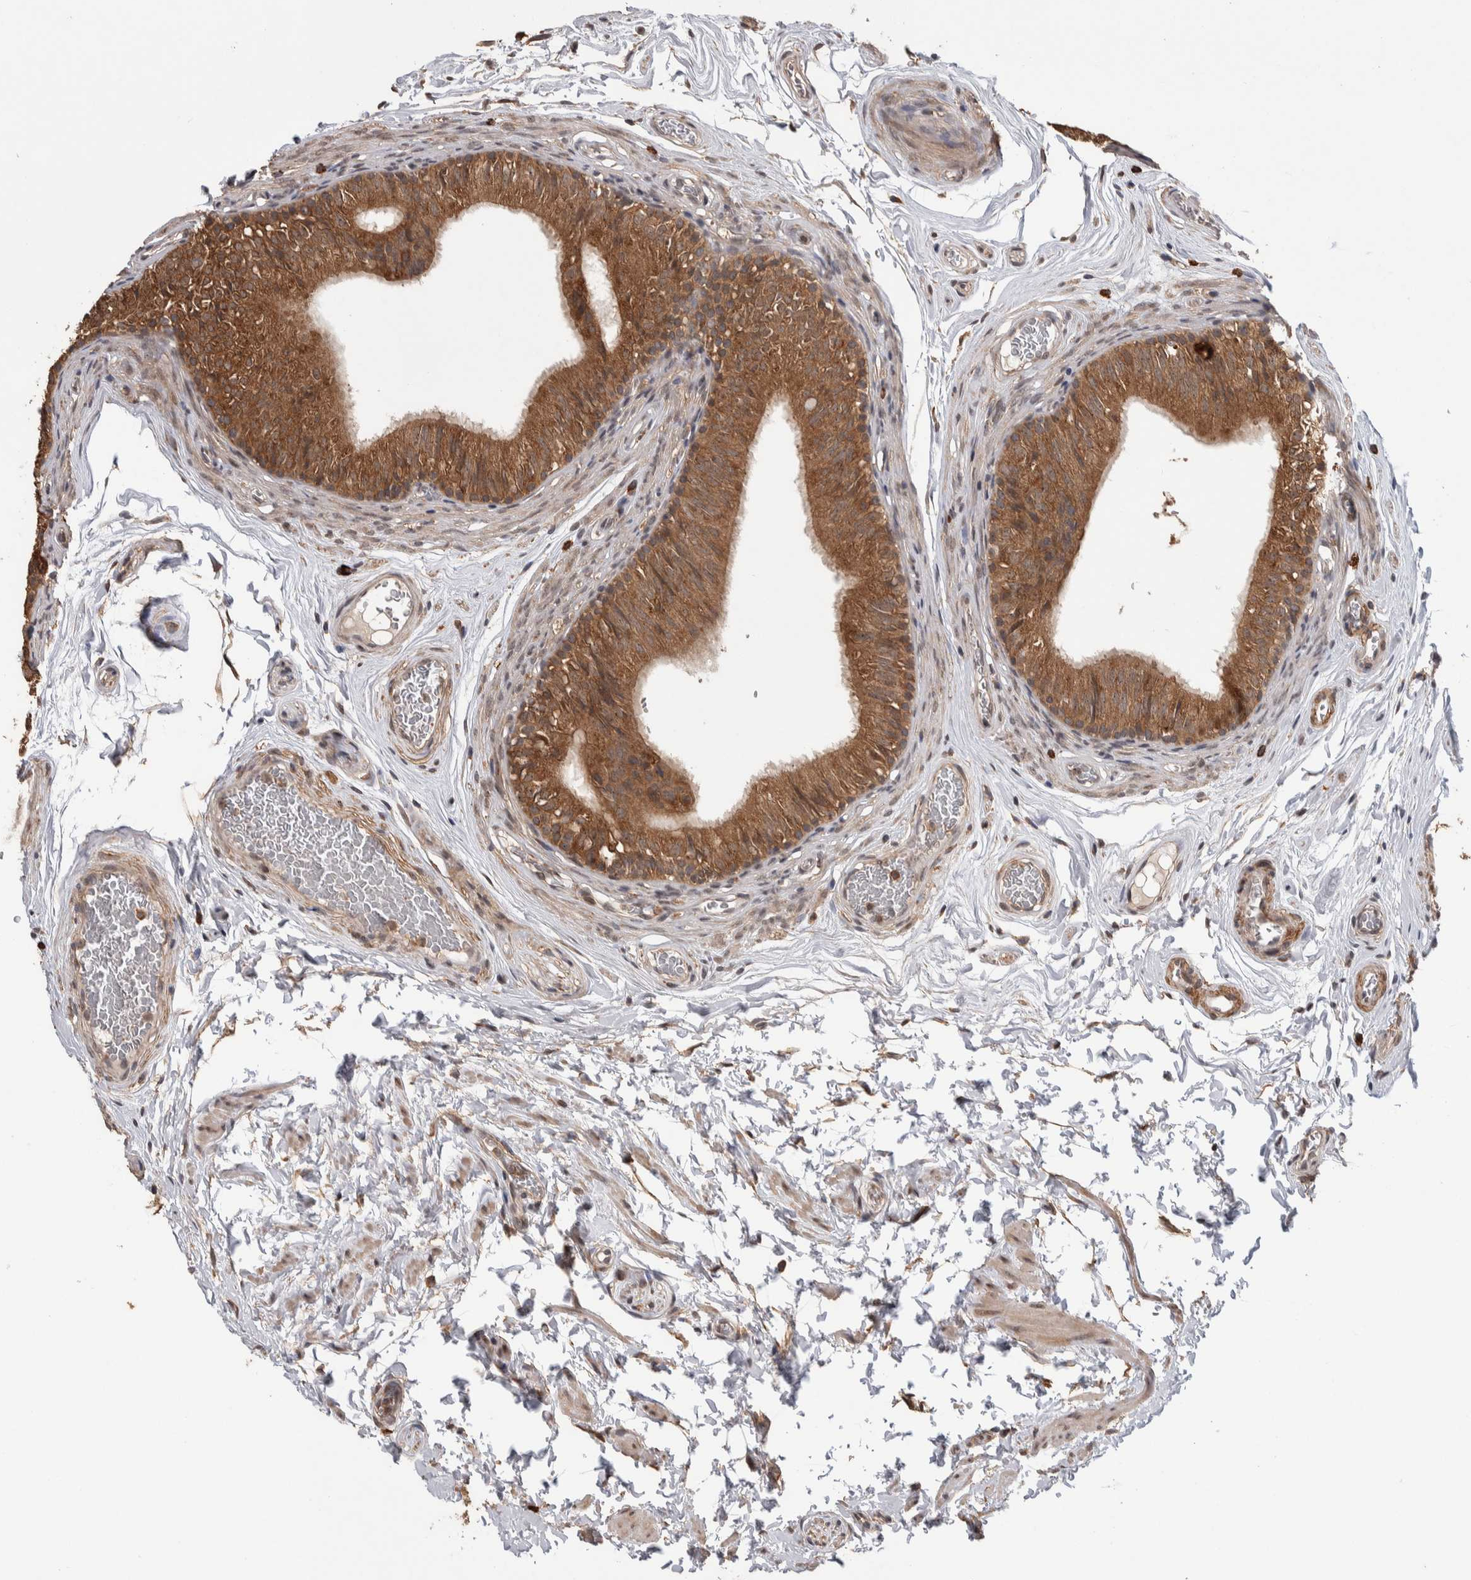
{"staining": {"intensity": "moderate", "quantity": ">75%", "location": "cytoplasmic/membranous"}, "tissue": "epididymis", "cell_type": "Glandular cells", "image_type": "normal", "snomed": [{"axis": "morphology", "description": "Normal tissue, NOS"}, {"axis": "topography", "description": "Epididymis"}], "caption": "DAB (3,3'-diaminobenzidine) immunohistochemical staining of normal human epididymis shows moderate cytoplasmic/membranous protein staining in approximately >75% of glandular cells. (IHC, brightfield microscopy, high magnification).", "gene": "DVL2", "patient": {"sex": "male", "age": 36}}